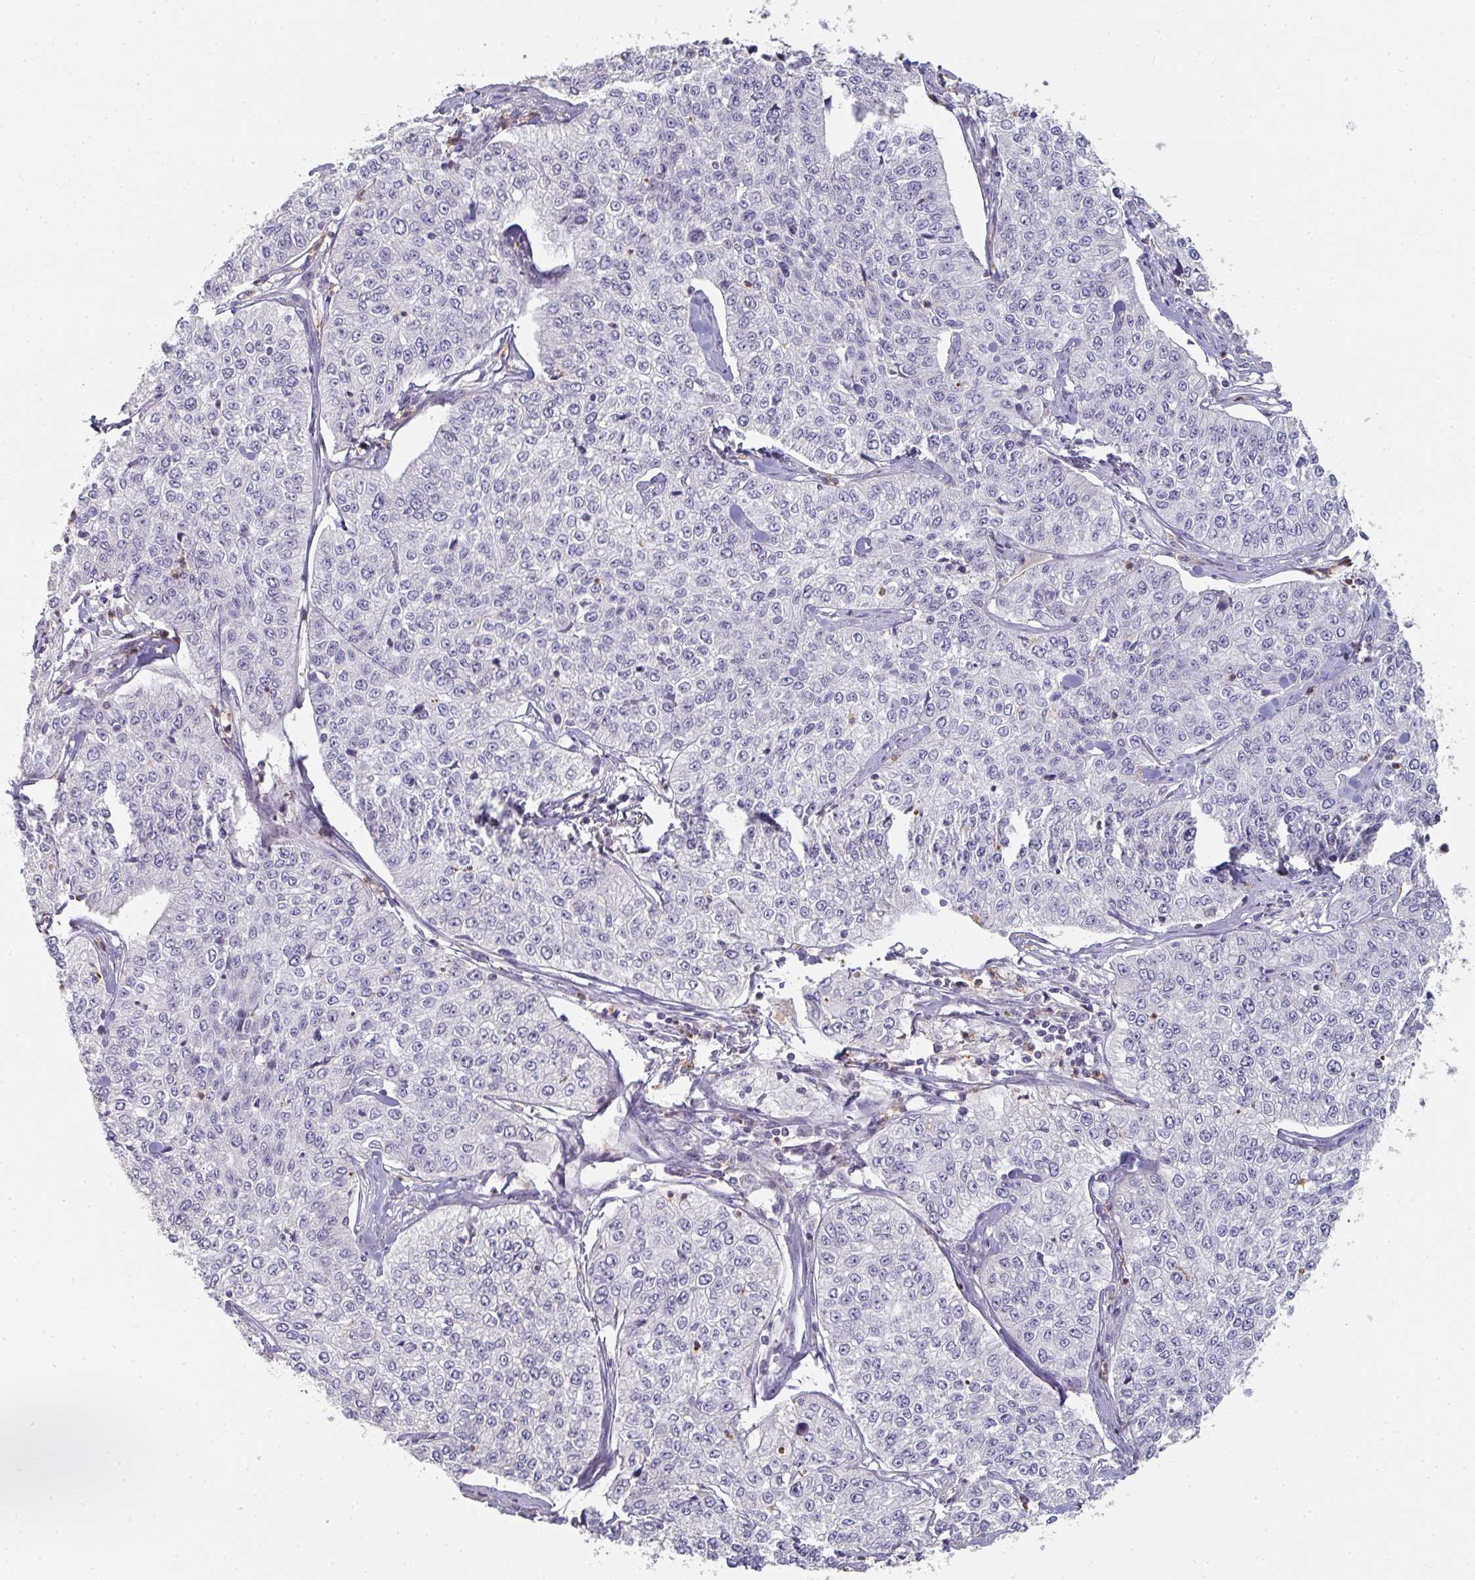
{"staining": {"intensity": "negative", "quantity": "none", "location": "none"}, "tissue": "cervical cancer", "cell_type": "Tumor cells", "image_type": "cancer", "snomed": [{"axis": "morphology", "description": "Squamous cell carcinoma, NOS"}, {"axis": "topography", "description": "Cervix"}], "caption": "Squamous cell carcinoma (cervical) was stained to show a protein in brown. There is no significant positivity in tumor cells.", "gene": "A1CF", "patient": {"sex": "female", "age": 35}}